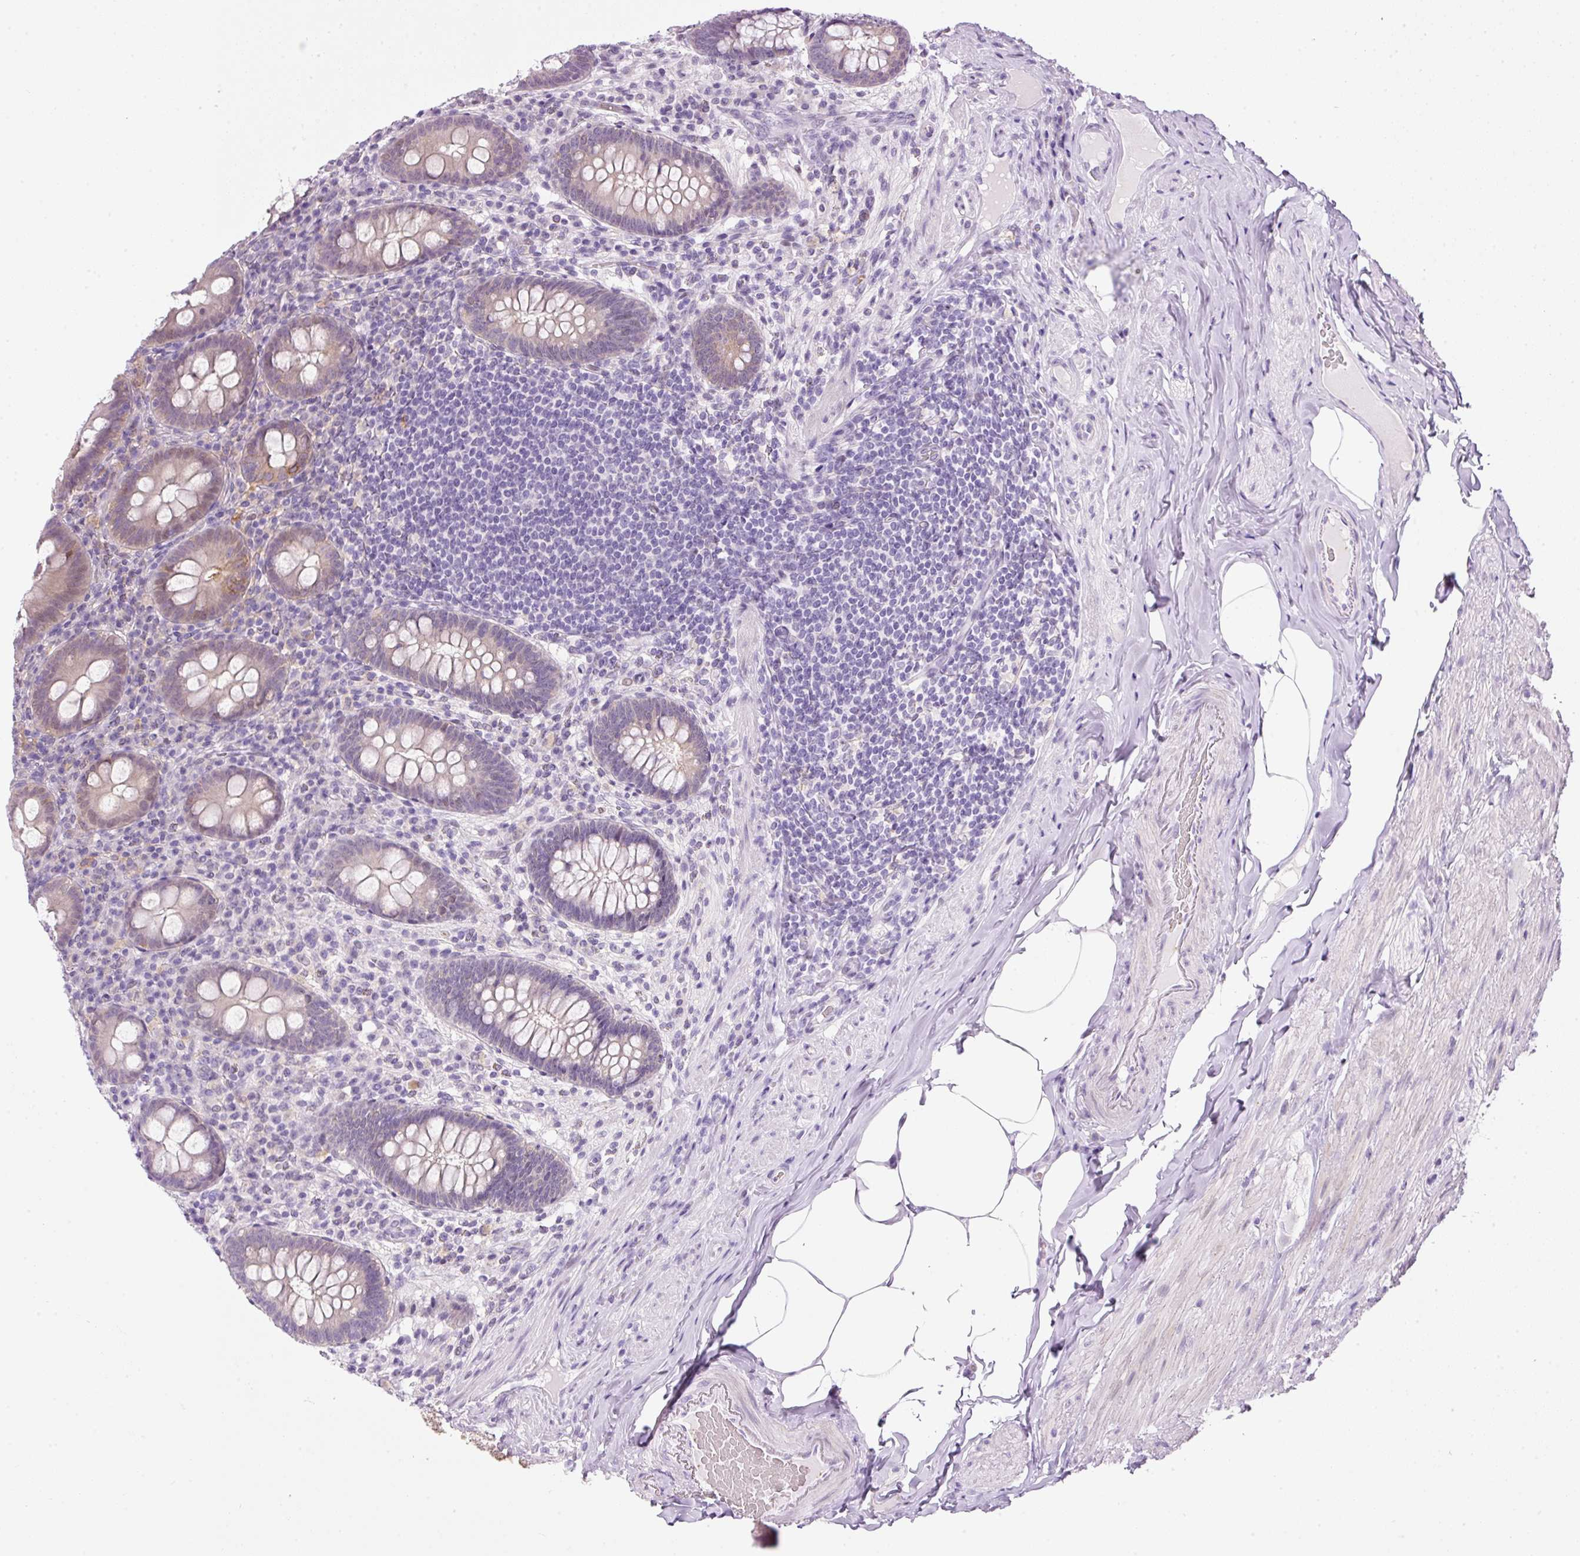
{"staining": {"intensity": "weak", "quantity": "25%-75%", "location": "cytoplasmic/membranous"}, "tissue": "appendix", "cell_type": "Glandular cells", "image_type": "normal", "snomed": [{"axis": "morphology", "description": "Normal tissue, NOS"}, {"axis": "topography", "description": "Appendix"}], "caption": "The immunohistochemical stain labels weak cytoplasmic/membranous positivity in glandular cells of normal appendix. The staining was performed using DAB, with brown indicating positive protein expression. Nuclei are stained blue with hematoxylin.", "gene": "SRC", "patient": {"sex": "male", "age": 71}}